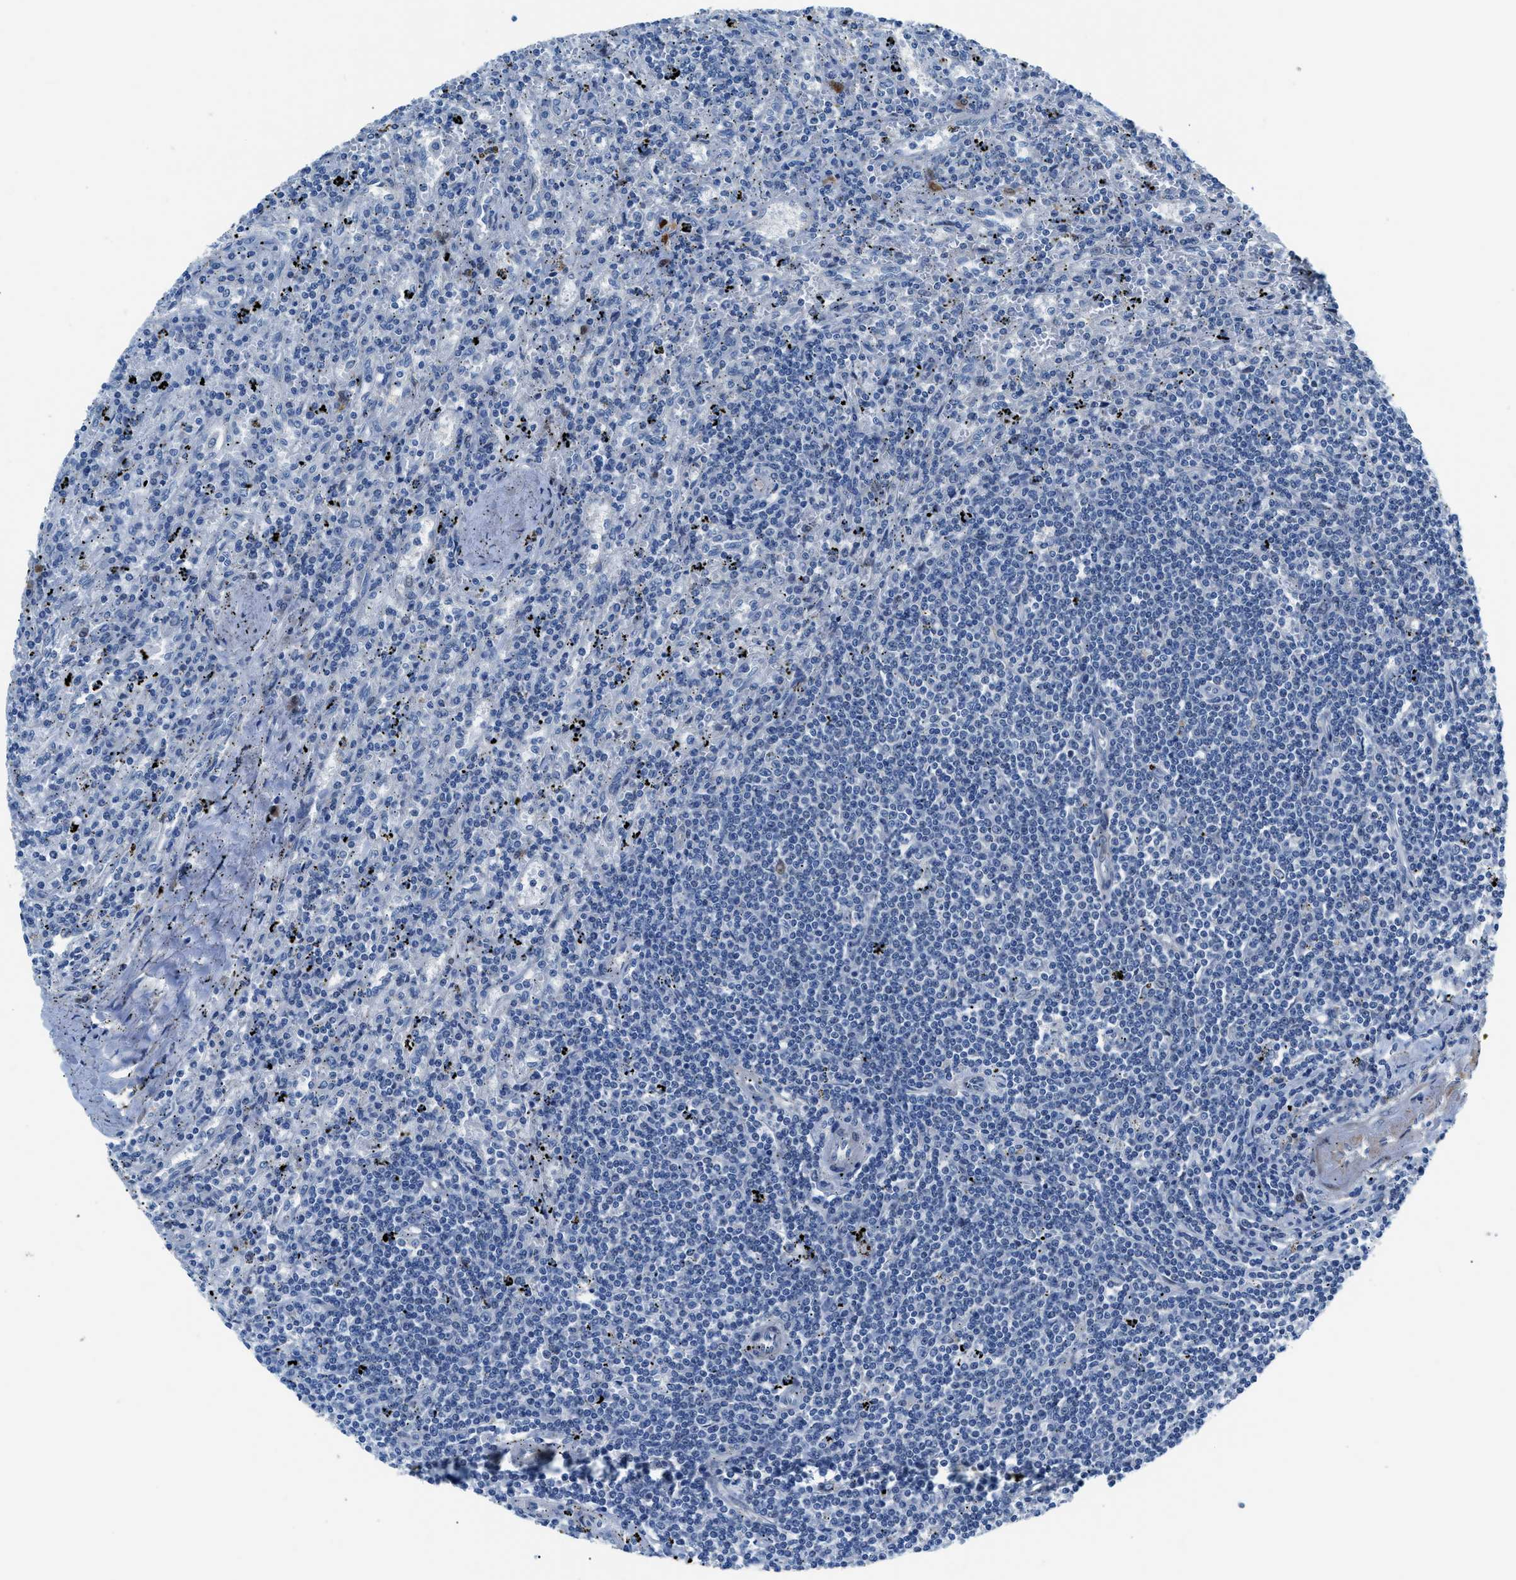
{"staining": {"intensity": "negative", "quantity": "none", "location": "none"}, "tissue": "lymphoma", "cell_type": "Tumor cells", "image_type": "cancer", "snomed": [{"axis": "morphology", "description": "Malignant lymphoma, non-Hodgkin's type, Low grade"}, {"axis": "topography", "description": "Spleen"}], "caption": "This is a histopathology image of immunohistochemistry staining of lymphoma, which shows no expression in tumor cells.", "gene": "UAP1", "patient": {"sex": "male", "age": 76}}